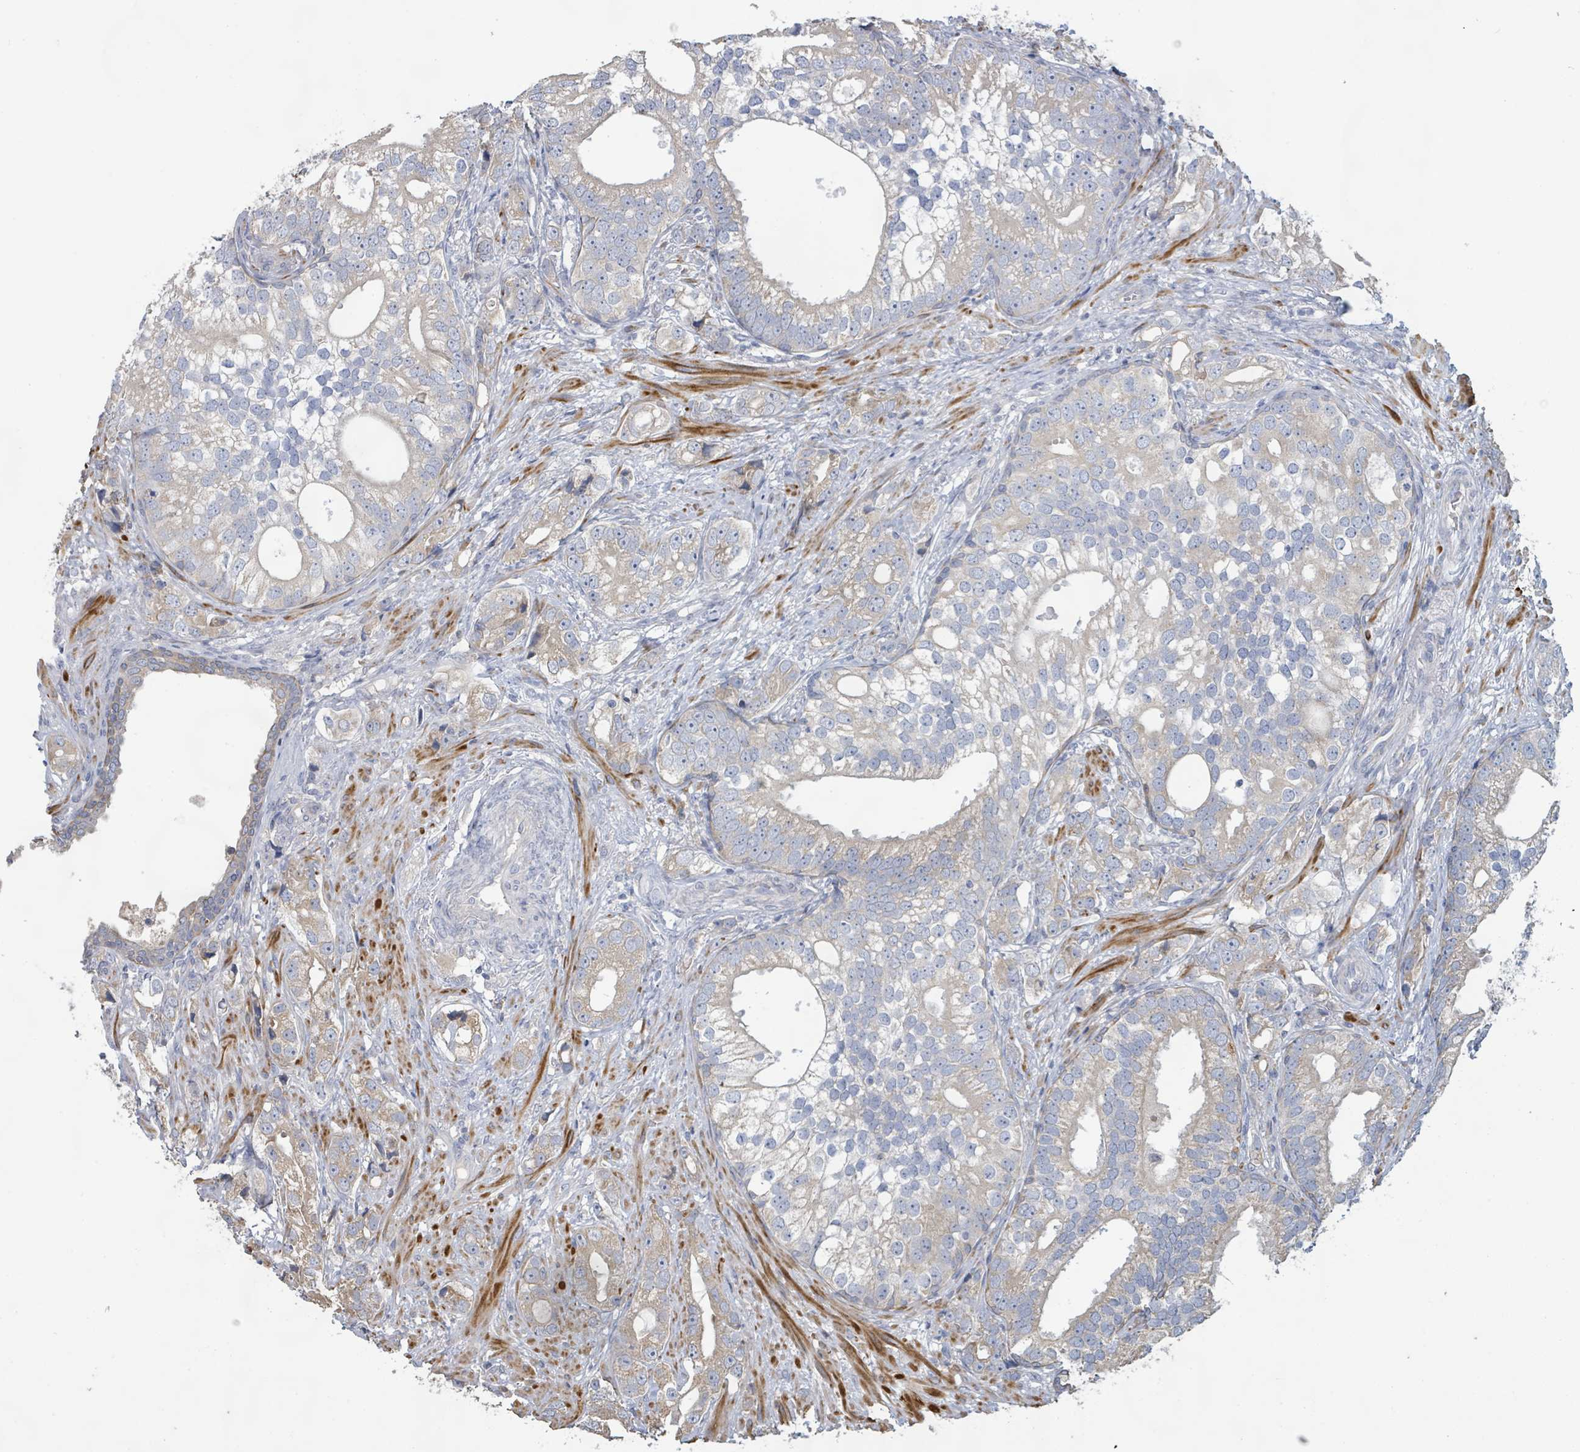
{"staining": {"intensity": "weak", "quantity": "<25%", "location": "cytoplasmic/membranous"}, "tissue": "prostate cancer", "cell_type": "Tumor cells", "image_type": "cancer", "snomed": [{"axis": "morphology", "description": "Adenocarcinoma, High grade"}, {"axis": "topography", "description": "Prostate"}], "caption": "High-grade adenocarcinoma (prostate) stained for a protein using IHC shows no expression tumor cells.", "gene": "KCNS2", "patient": {"sex": "male", "age": 75}}